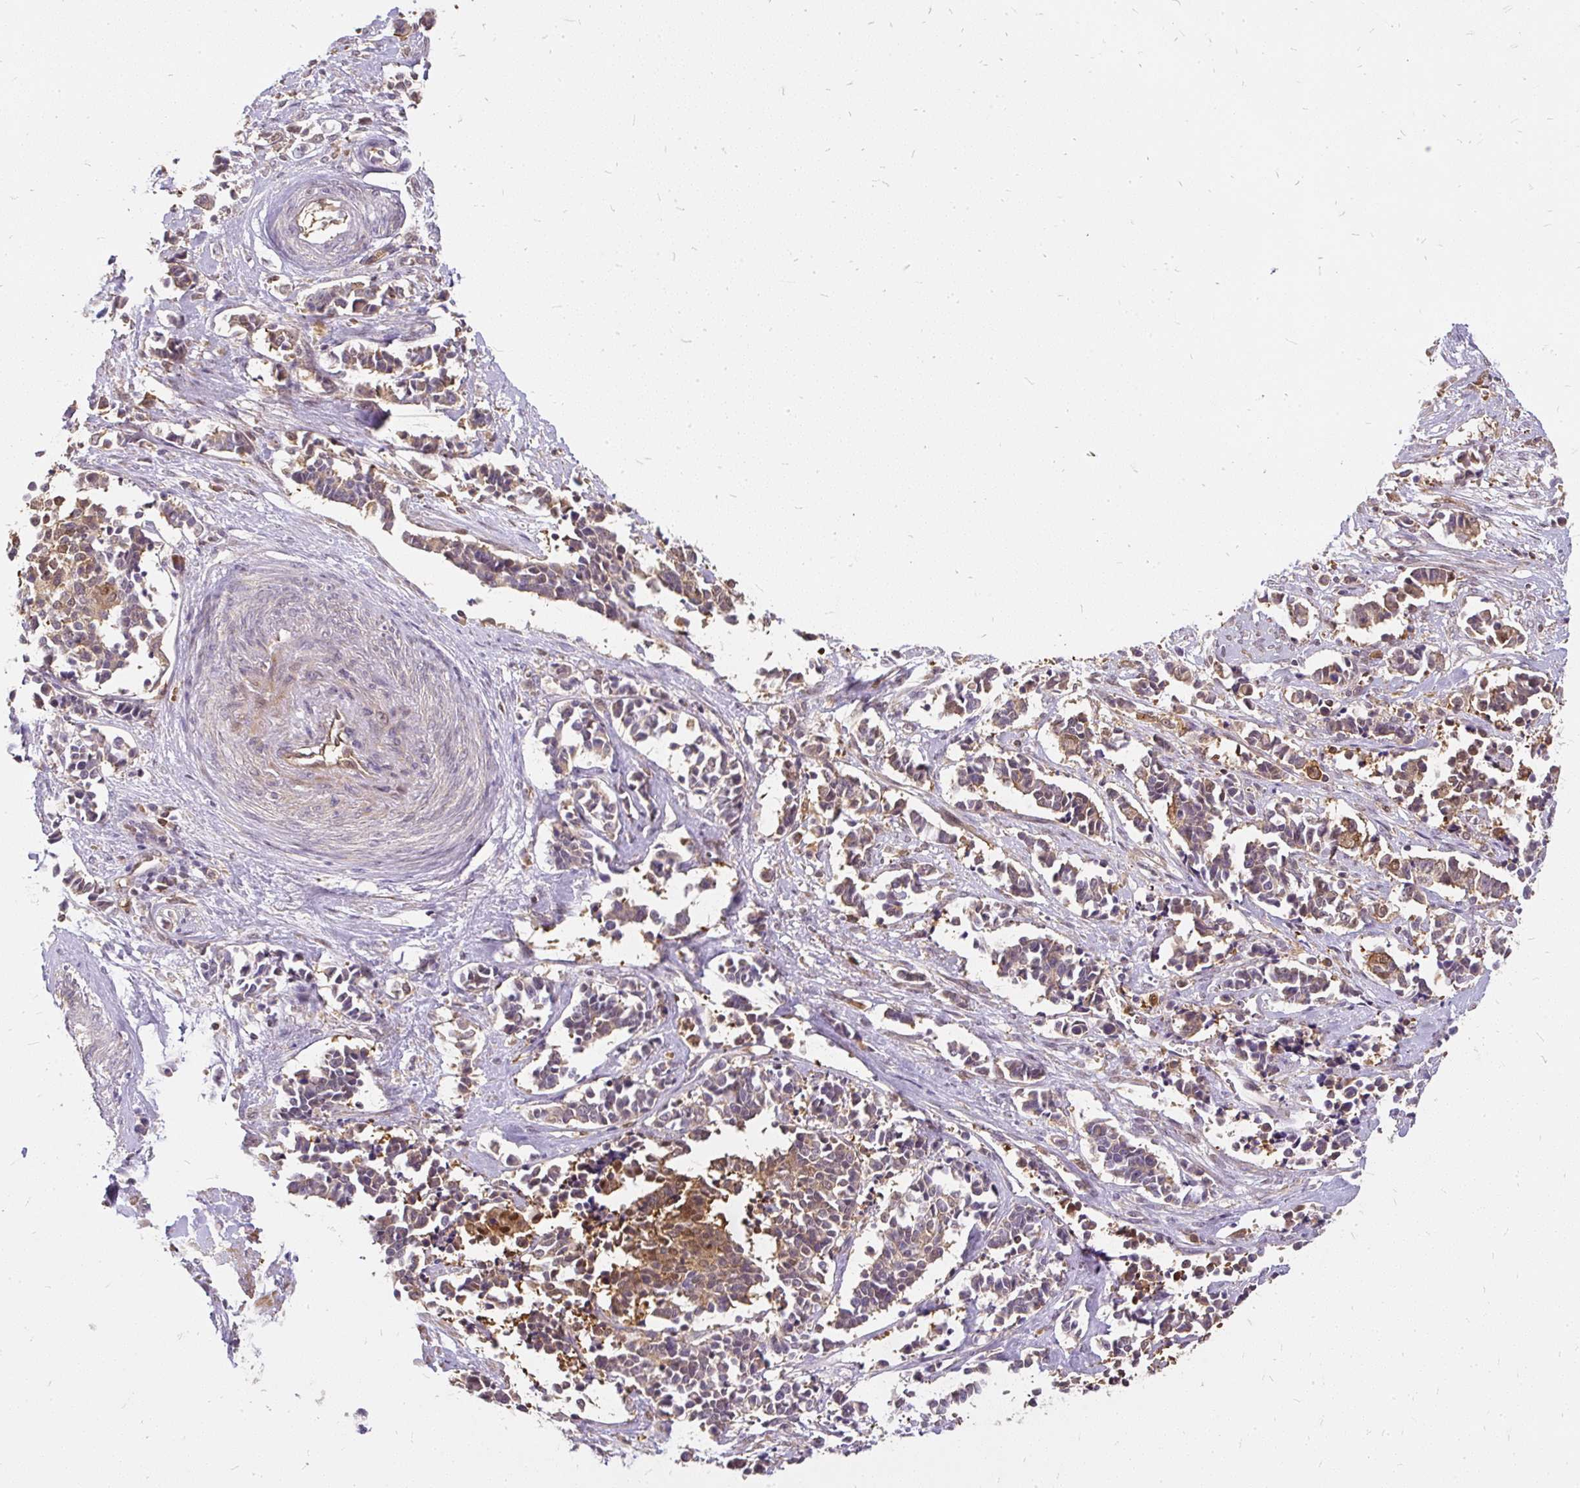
{"staining": {"intensity": "moderate", "quantity": "25%-75%", "location": "cytoplasmic/membranous"}, "tissue": "cervical cancer", "cell_type": "Tumor cells", "image_type": "cancer", "snomed": [{"axis": "morphology", "description": "Normal tissue, NOS"}, {"axis": "morphology", "description": "Squamous cell carcinoma, NOS"}, {"axis": "topography", "description": "Cervix"}], "caption": "Cervical cancer (squamous cell carcinoma) stained with IHC displays moderate cytoplasmic/membranous expression in about 25%-75% of tumor cells.", "gene": "AP5S1", "patient": {"sex": "female", "age": 35}}